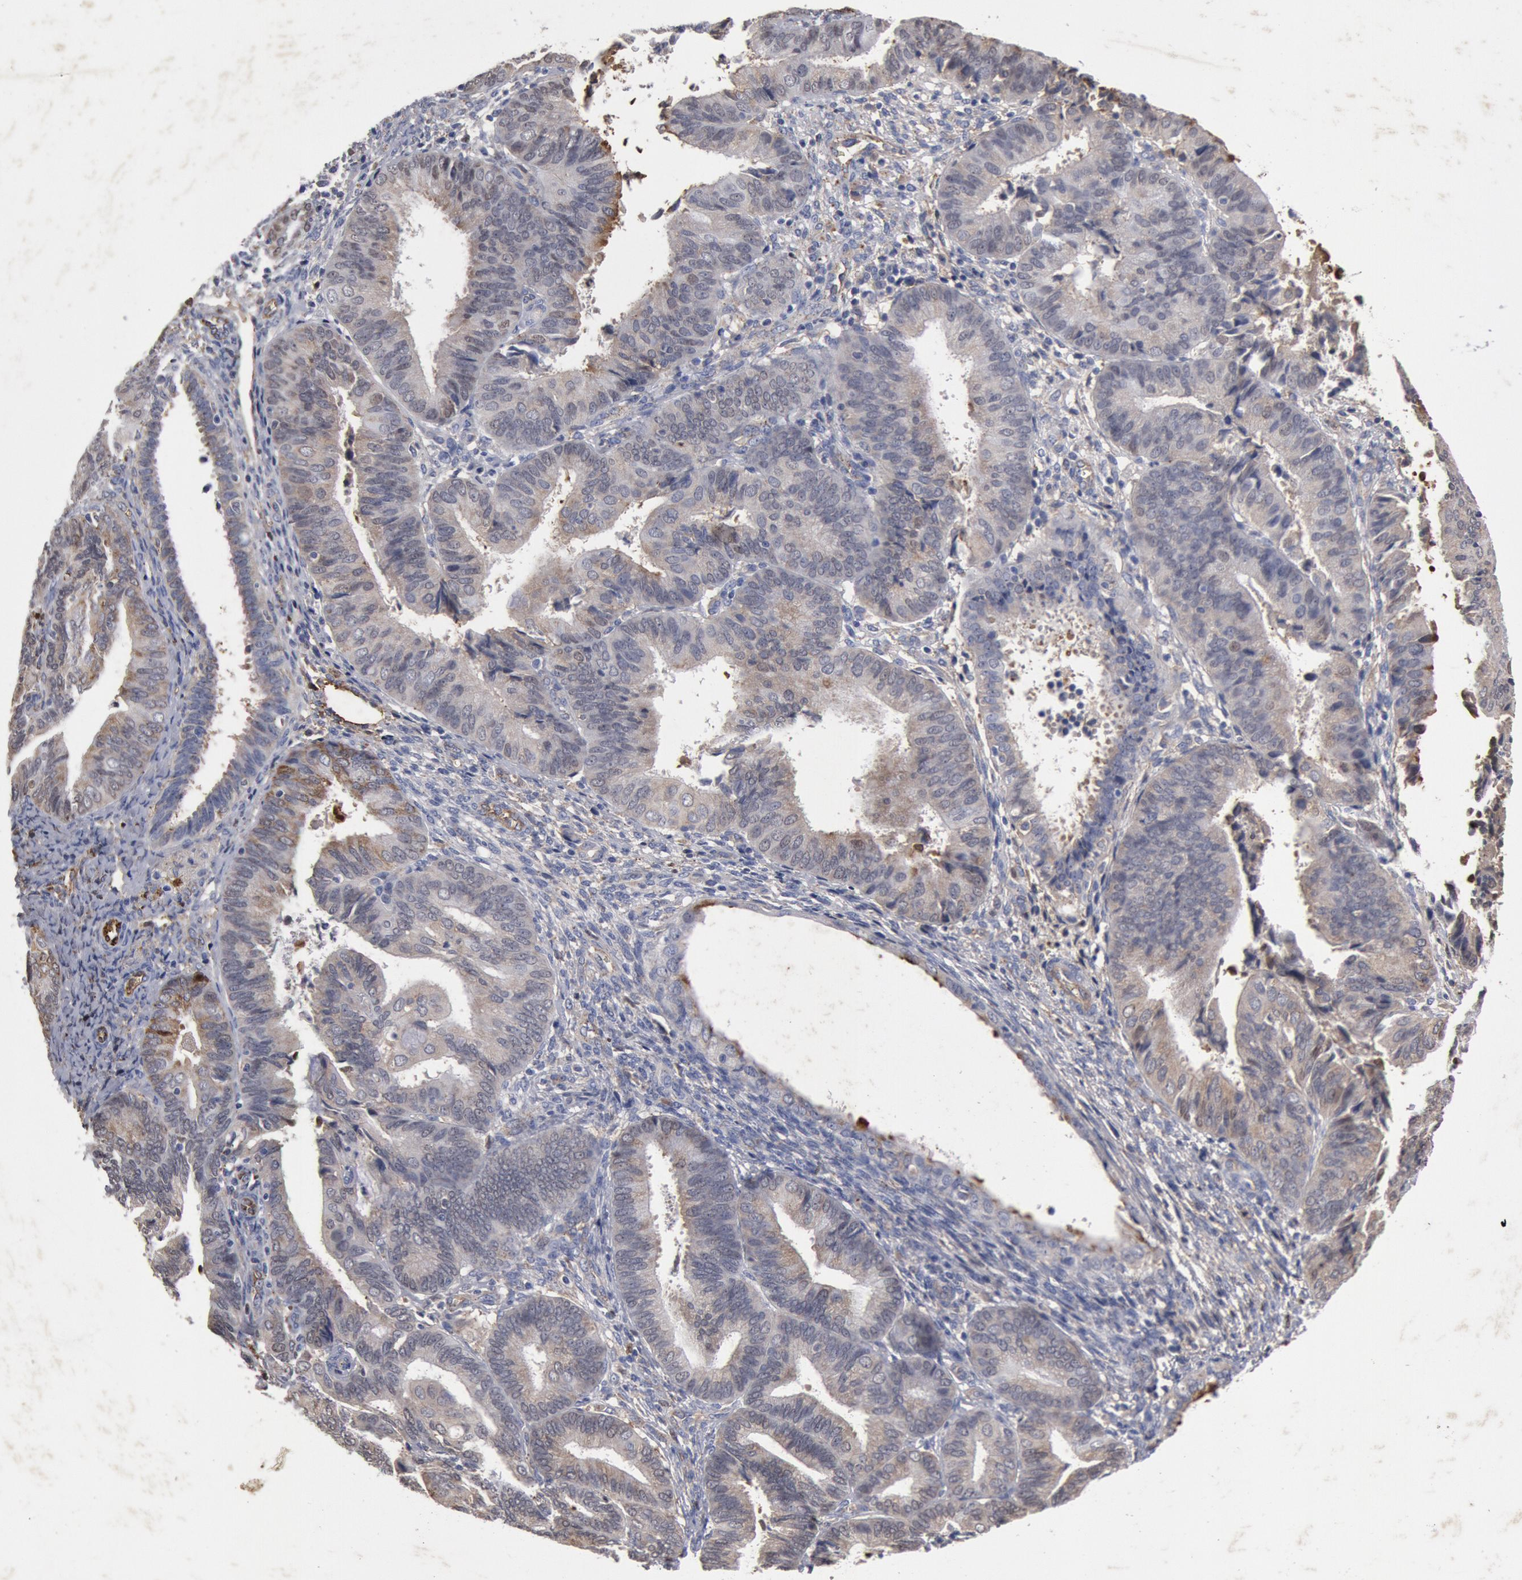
{"staining": {"intensity": "weak", "quantity": ">75%", "location": "cytoplasmic/membranous"}, "tissue": "endometrial cancer", "cell_type": "Tumor cells", "image_type": "cancer", "snomed": [{"axis": "morphology", "description": "Adenocarcinoma, NOS"}, {"axis": "topography", "description": "Endometrium"}], "caption": "Protein staining demonstrates weak cytoplasmic/membranous staining in about >75% of tumor cells in endometrial cancer.", "gene": "FOXA2", "patient": {"sex": "female", "age": 63}}